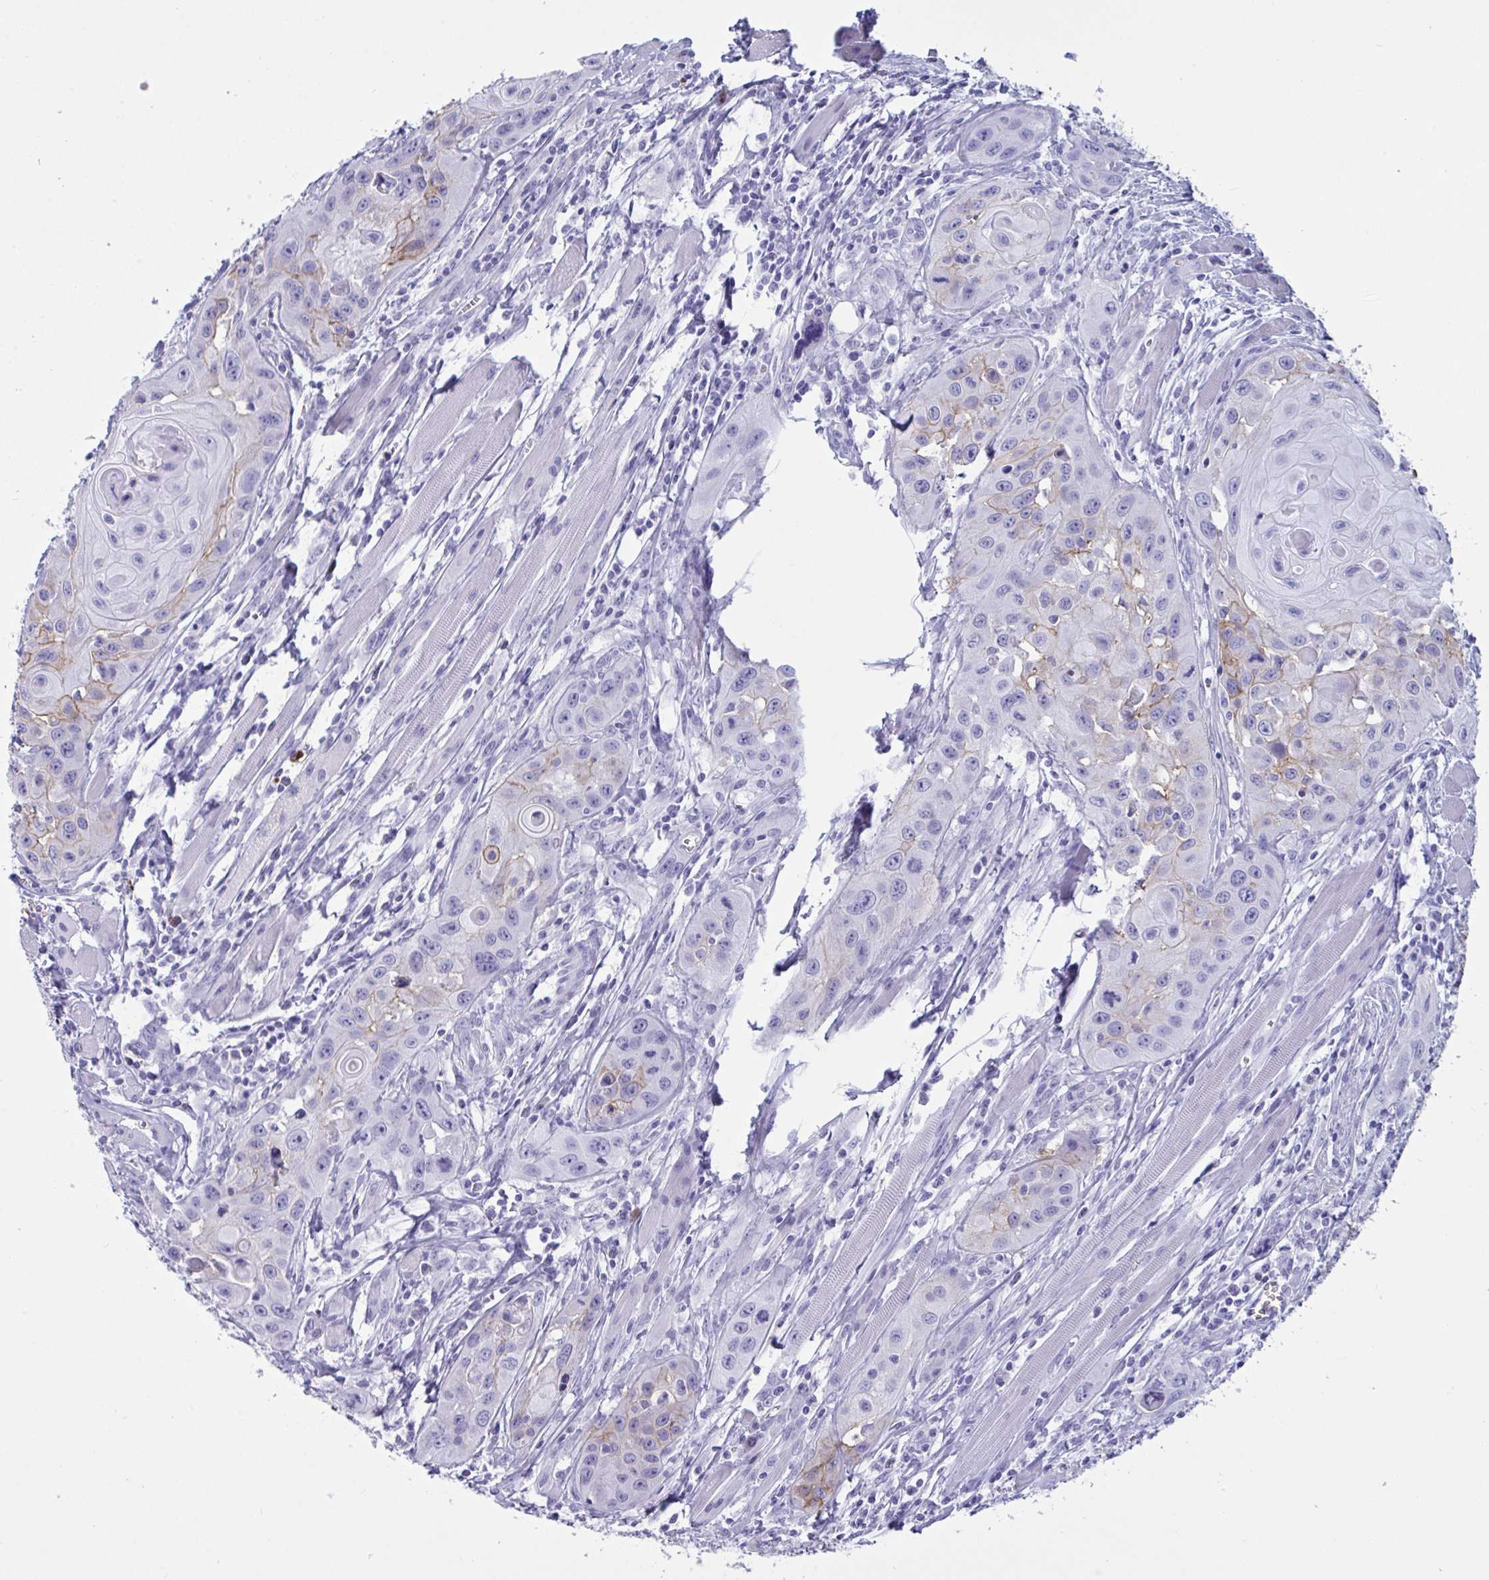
{"staining": {"intensity": "moderate", "quantity": "<25%", "location": "cytoplasmic/membranous"}, "tissue": "head and neck cancer", "cell_type": "Tumor cells", "image_type": "cancer", "snomed": [{"axis": "morphology", "description": "Squamous cell carcinoma, NOS"}, {"axis": "topography", "description": "Oral tissue"}, {"axis": "topography", "description": "Head-Neck"}], "caption": "Immunohistochemical staining of human squamous cell carcinoma (head and neck) exhibits moderate cytoplasmic/membranous protein expression in about <25% of tumor cells. The protein is stained brown, and the nuclei are stained in blue (DAB IHC with brightfield microscopy, high magnification).", "gene": "SLC2A1", "patient": {"sex": "male", "age": 58}}